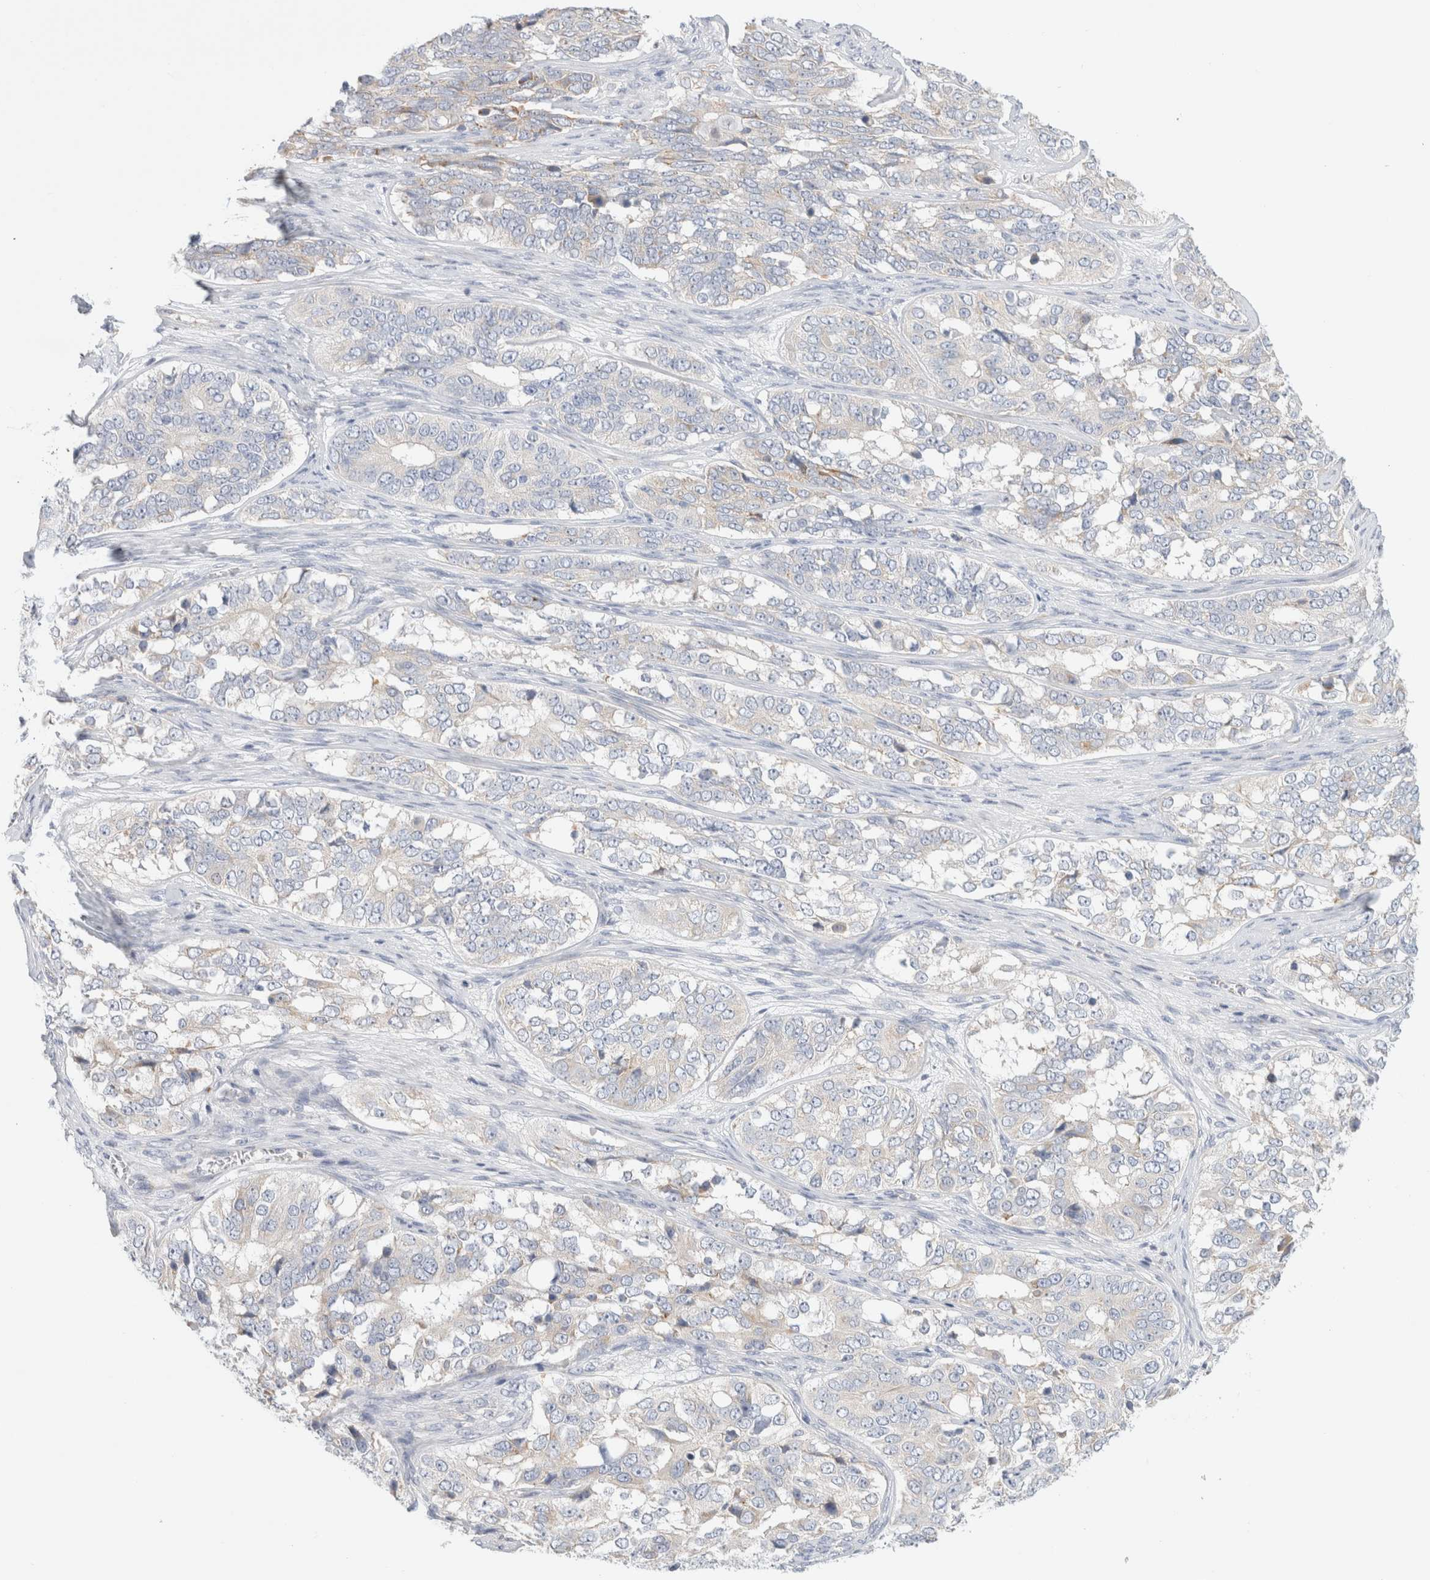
{"staining": {"intensity": "negative", "quantity": "none", "location": "none"}, "tissue": "ovarian cancer", "cell_type": "Tumor cells", "image_type": "cancer", "snomed": [{"axis": "morphology", "description": "Carcinoma, endometroid"}, {"axis": "topography", "description": "Ovary"}], "caption": "A high-resolution micrograph shows immunohistochemistry (IHC) staining of ovarian endometroid carcinoma, which shows no significant positivity in tumor cells.", "gene": "CSK", "patient": {"sex": "female", "age": 51}}